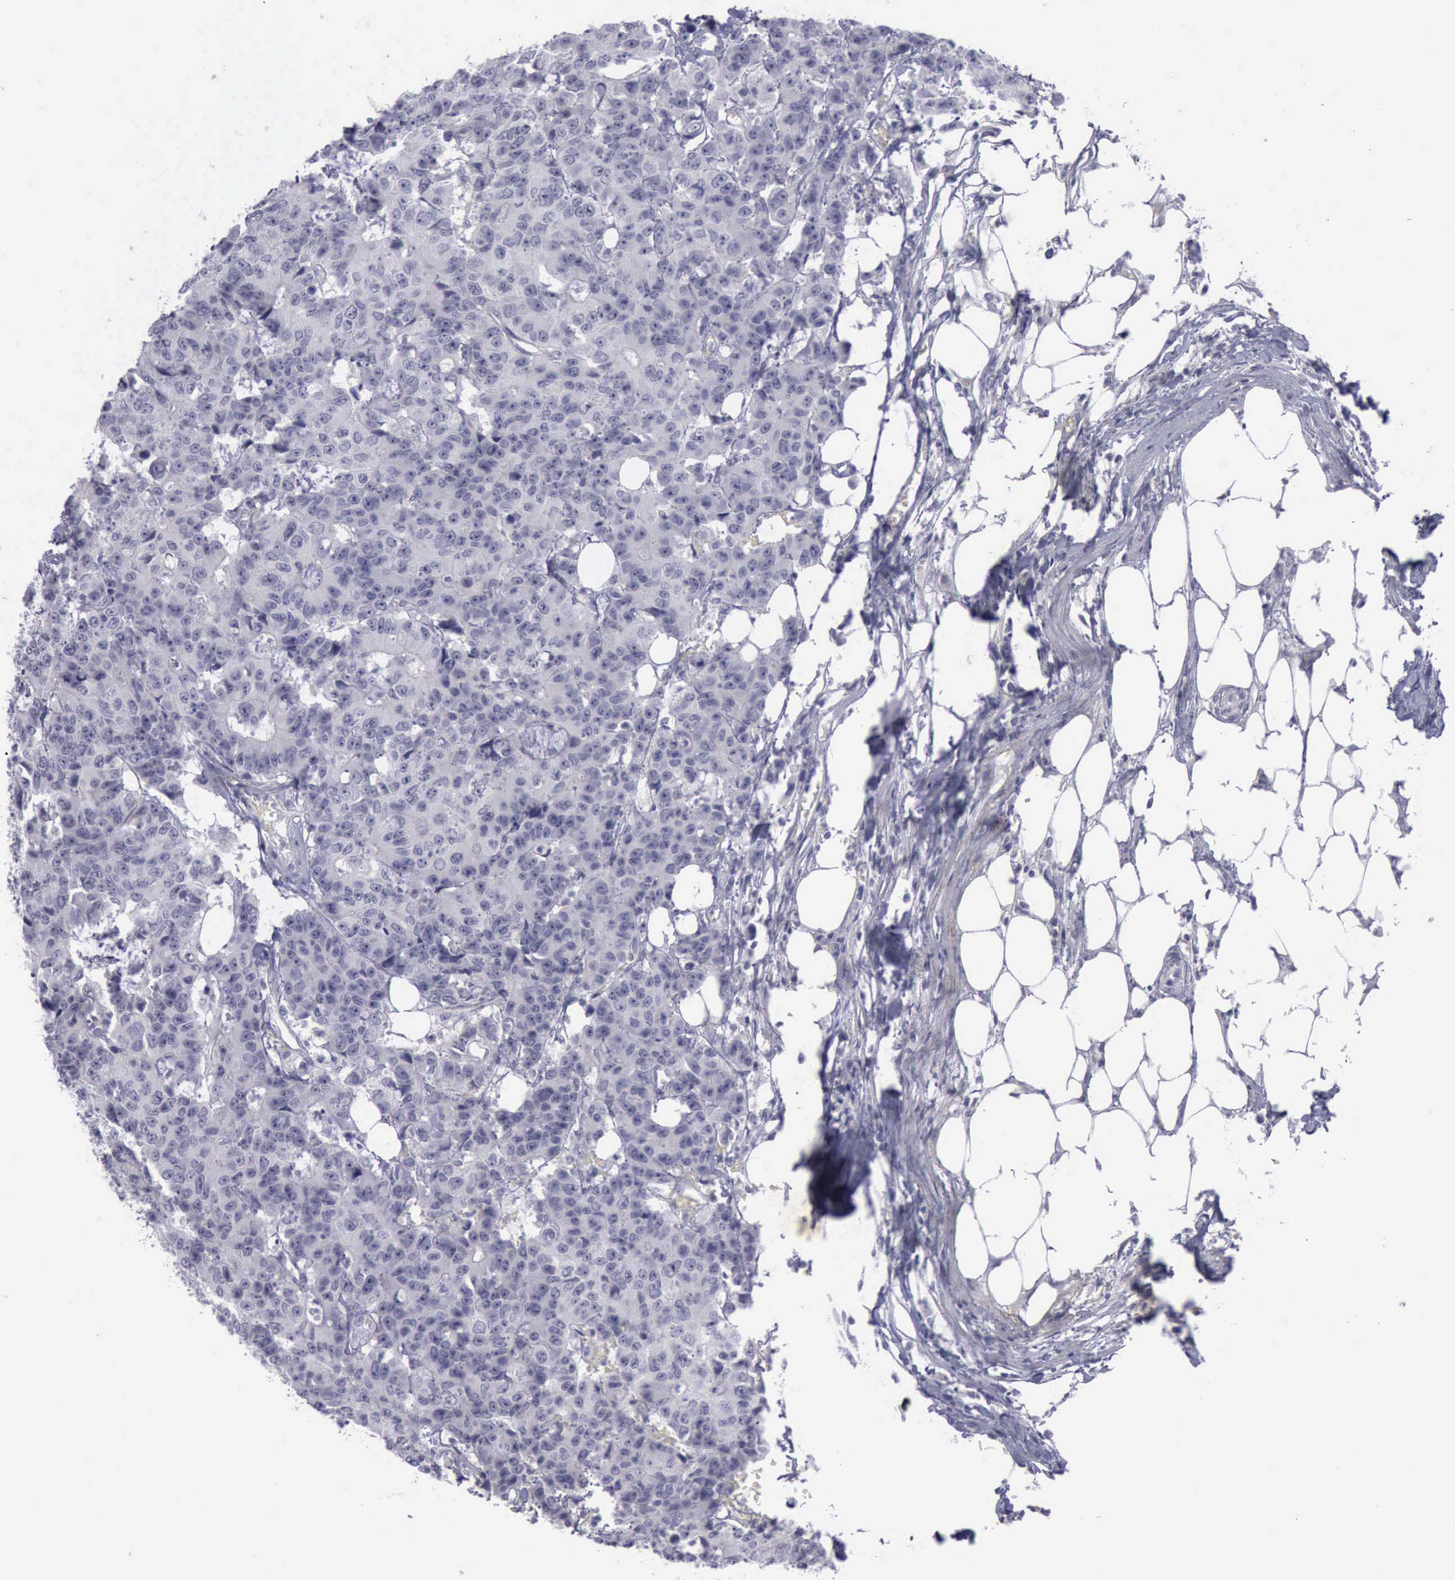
{"staining": {"intensity": "negative", "quantity": "none", "location": "none"}, "tissue": "colorectal cancer", "cell_type": "Tumor cells", "image_type": "cancer", "snomed": [{"axis": "morphology", "description": "Adenocarcinoma, NOS"}, {"axis": "topography", "description": "Colon"}], "caption": "Tumor cells are negative for brown protein staining in colorectal adenocarcinoma.", "gene": "CDH2", "patient": {"sex": "female", "age": 86}}